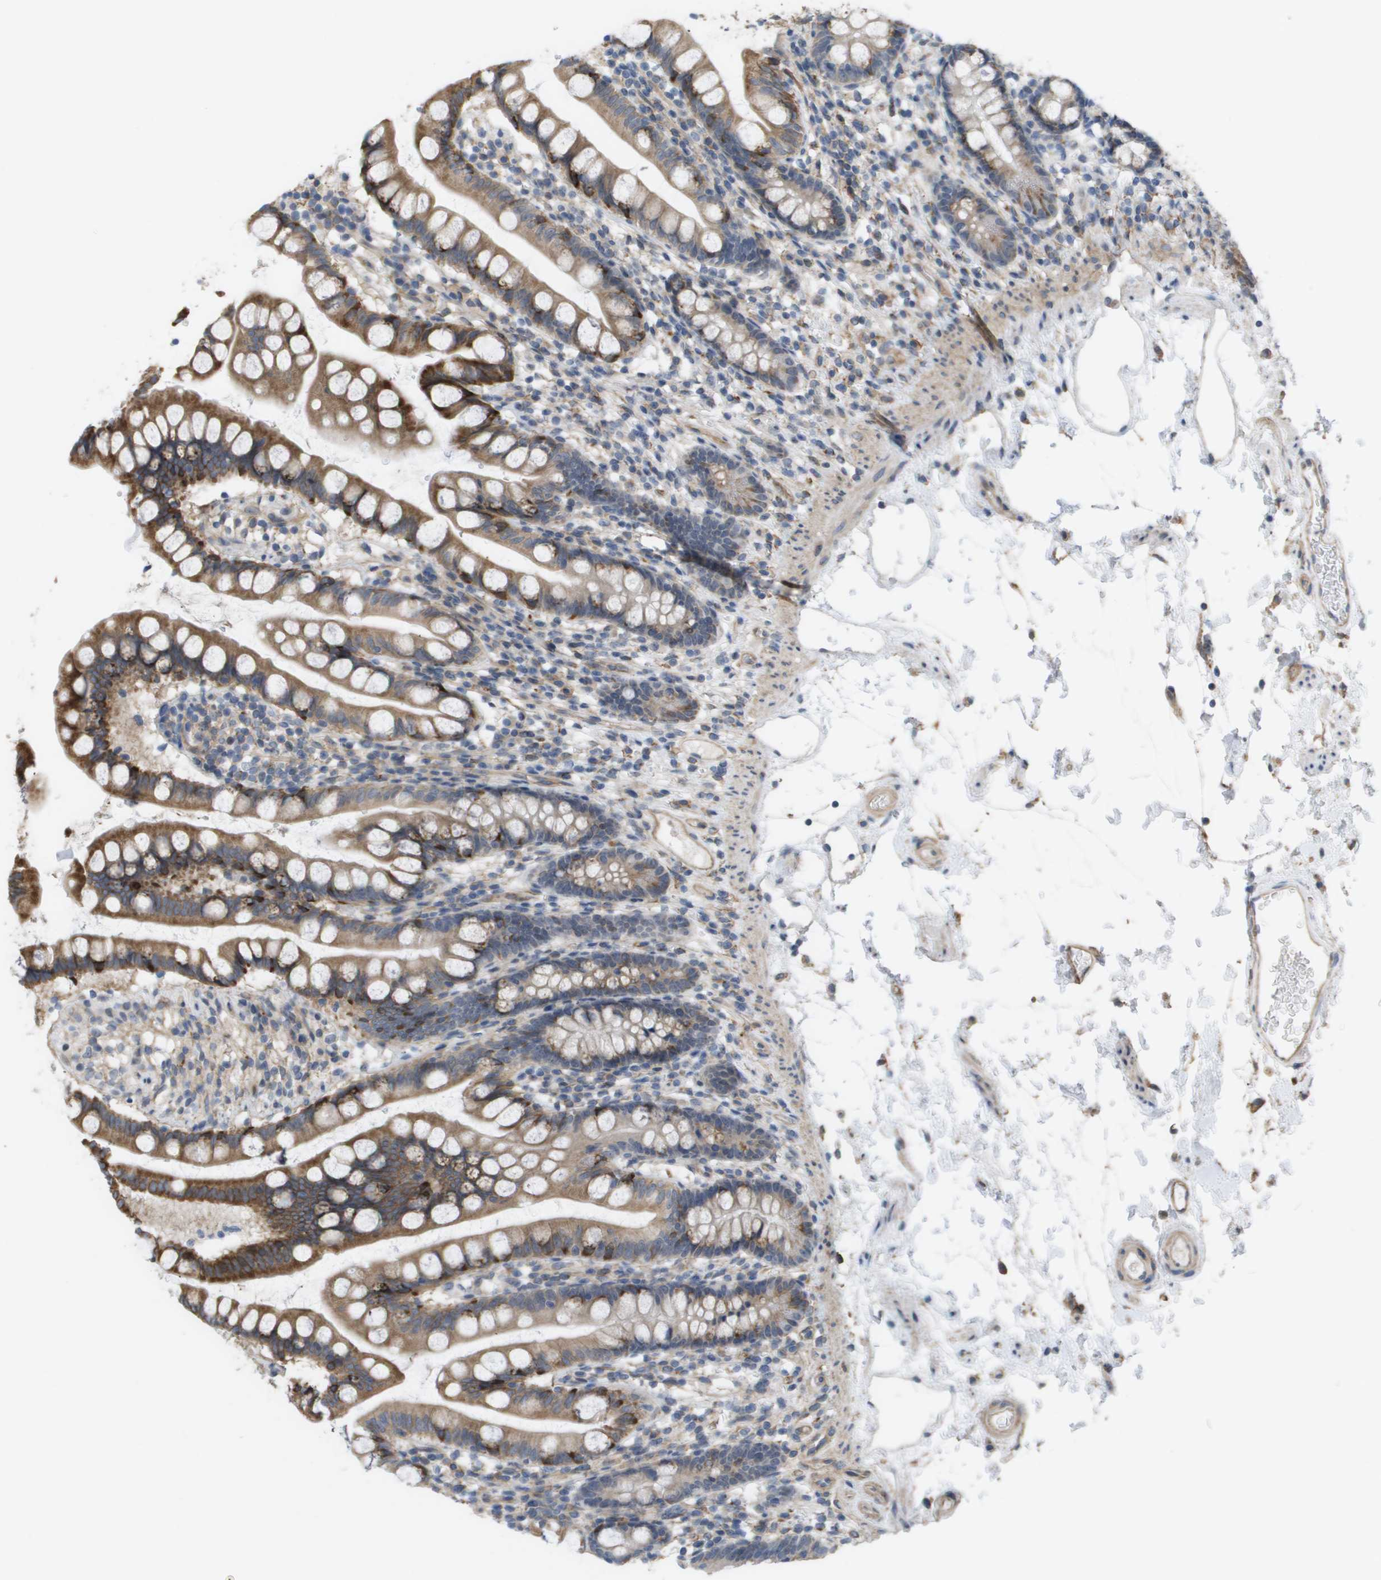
{"staining": {"intensity": "moderate", "quantity": ">75%", "location": "cytoplasmic/membranous"}, "tissue": "small intestine", "cell_type": "Glandular cells", "image_type": "normal", "snomed": [{"axis": "morphology", "description": "Normal tissue, NOS"}, {"axis": "topography", "description": "Small intestine"}], "caption": "Immunohistochemical staining of normal small intestine exhibits >75% levels of moderate cytoplasmic/membranous protein positivity in about >75% of glandular cells. (brown staining indicates protein expression, while blue staining denotes nuclei).", "gene": "MTARC2", "patient": {"sex": "female", "age": 84}}